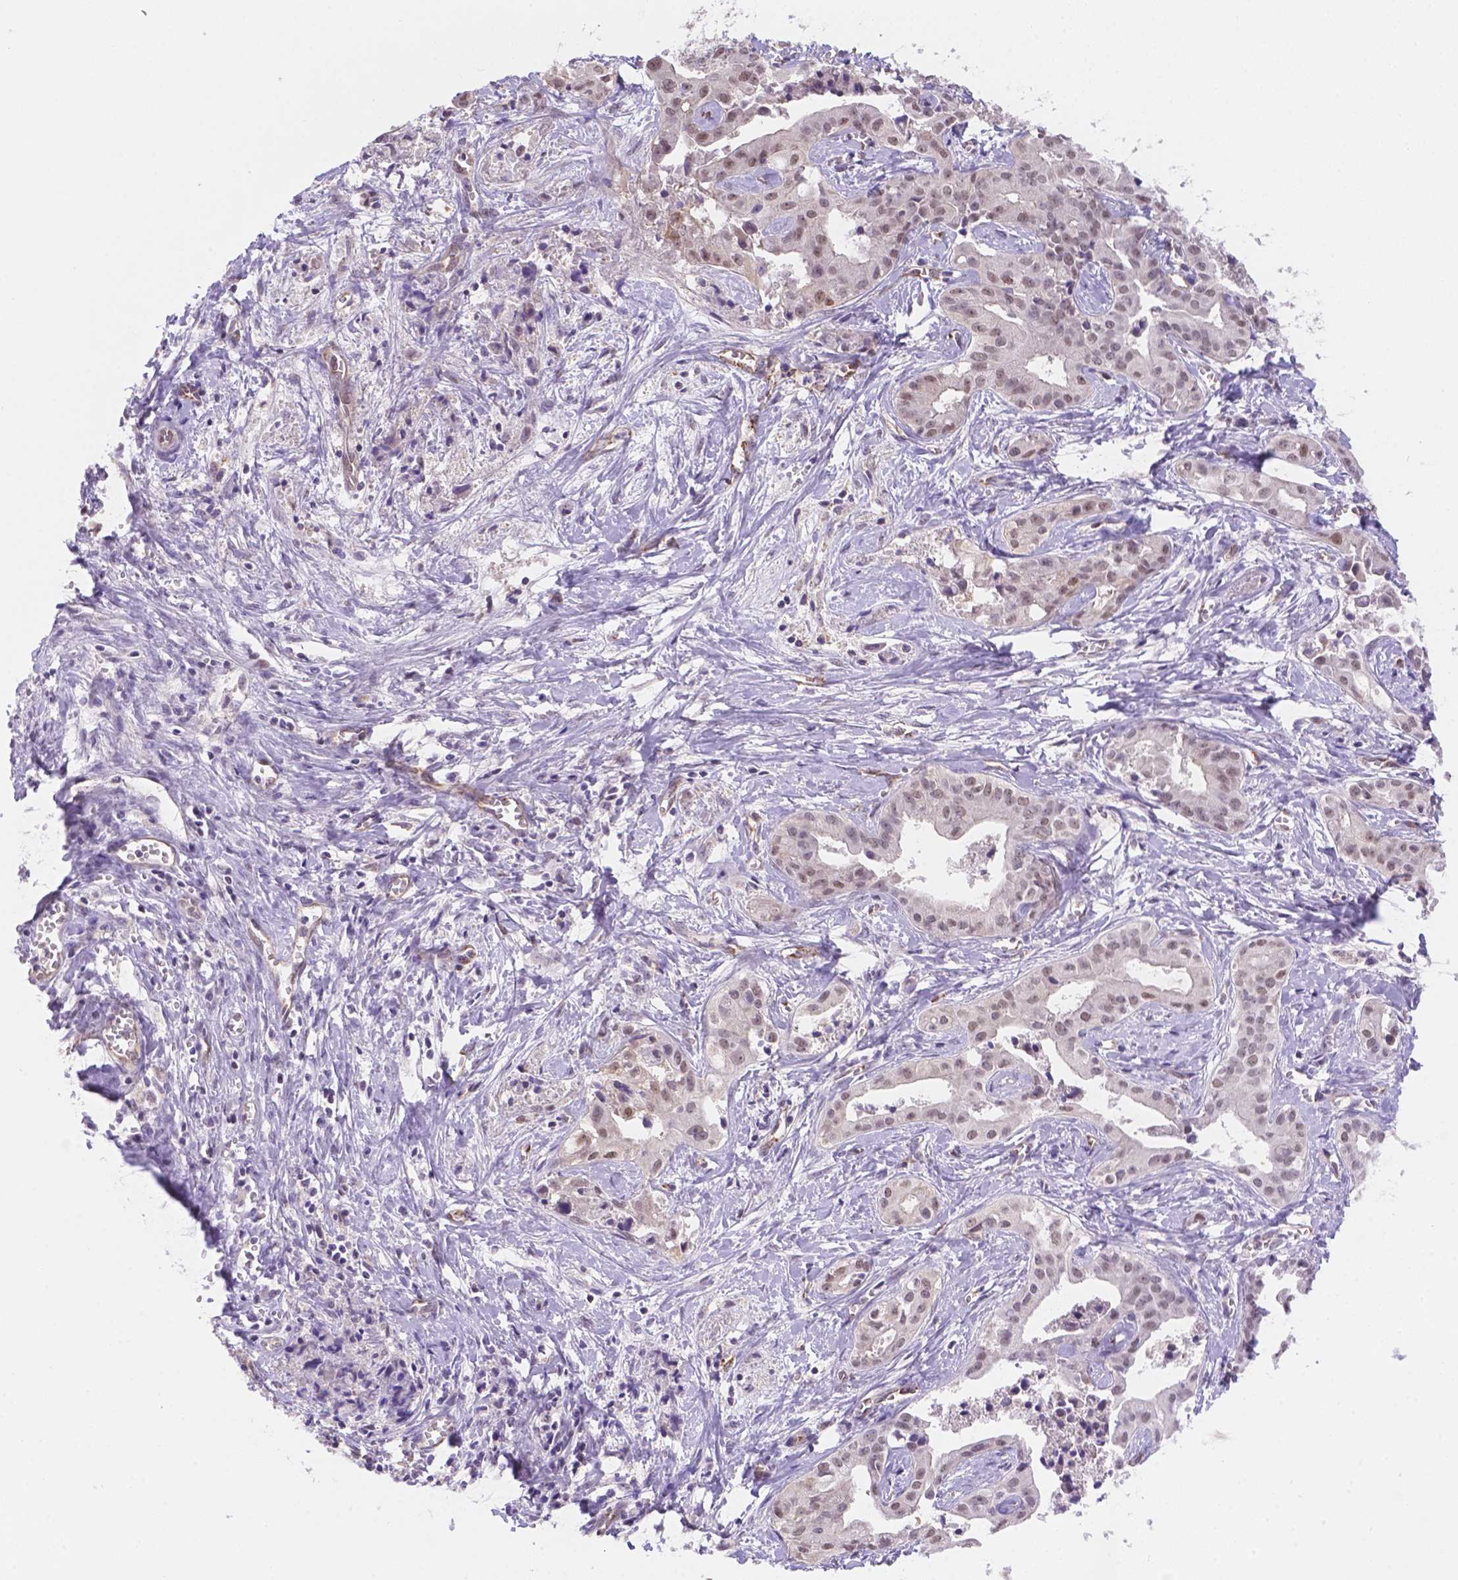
{"staining": {"intensity": "moderate", "quantity": "<25%", "location": "nuclear"}, "tissue": "liver cancer", "cell_type": "Tumor cells", "image_type": "cancer", "snomed": [{"axis": "morphology", "description": "Cholangiocarcinoma"}, {"axis": "topography", "description": "Liver"}], "caption": "The histopathology image reveals immunohistochemical staining of liver cancer (cholangiocarcinoma). There is moderate nuclear staining is seen in approximately <25% of tumor cells.", "gene": "NXPE2", "patient": {"sex": "female", "age": 65}}